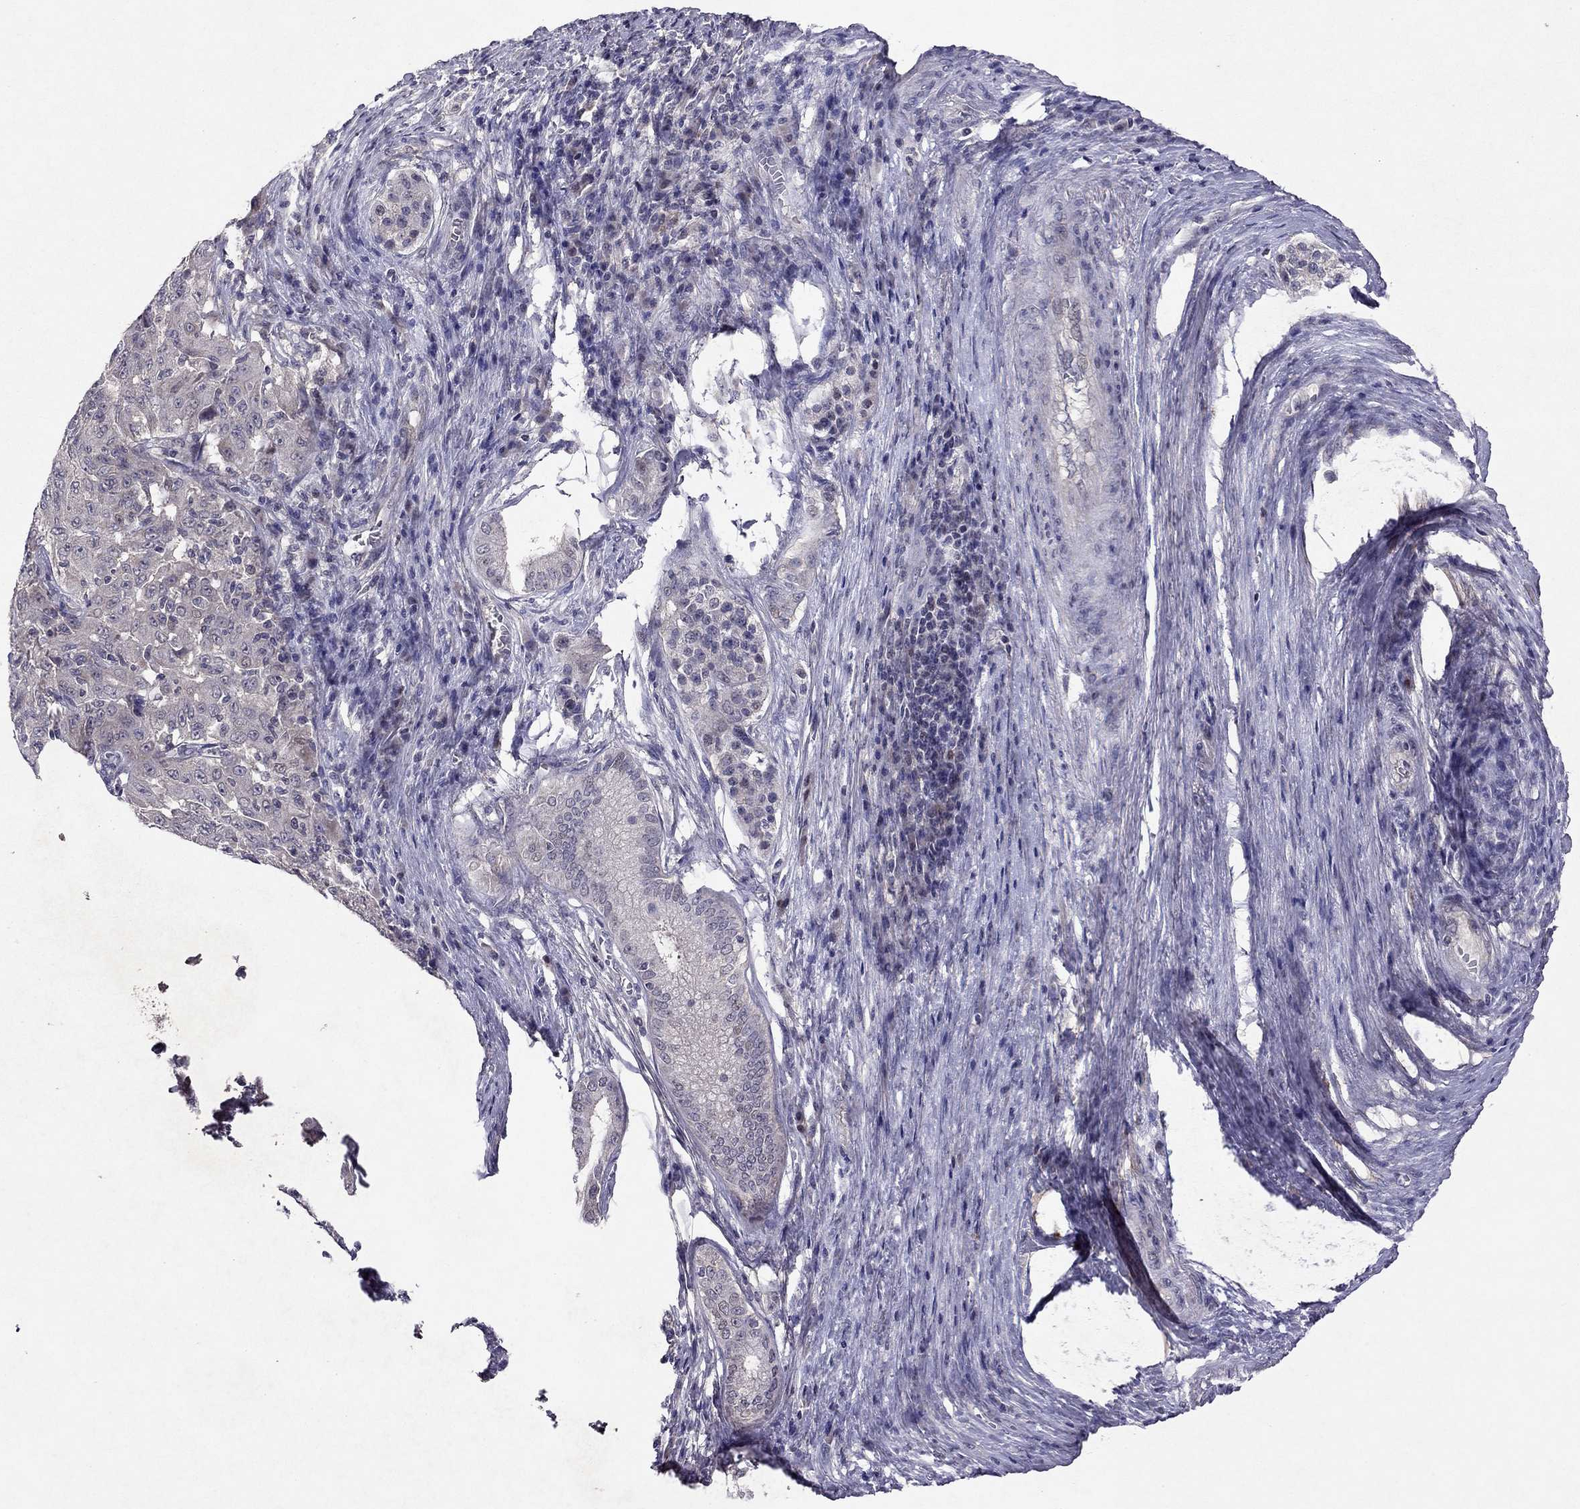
{"staining": {"intensity": "negative", "quantity": "none", "location": "none"}, "tissue": "pancreatic cancer", "cell_type": "Tumor cells", "image_type": "cancer", "snomed": [{"axis": "morphology", "description": "Adenocarcinoma, NOS"}, {"axis": "topography", "description": "Pancreas"}], "caption": "DAB immunohistochemical staining of human adenocarcinoma (pancreatic) displays no significant expression in tumor cells.", "gene": "ESR2", "patient": {"sex": "male", "age": 63}}